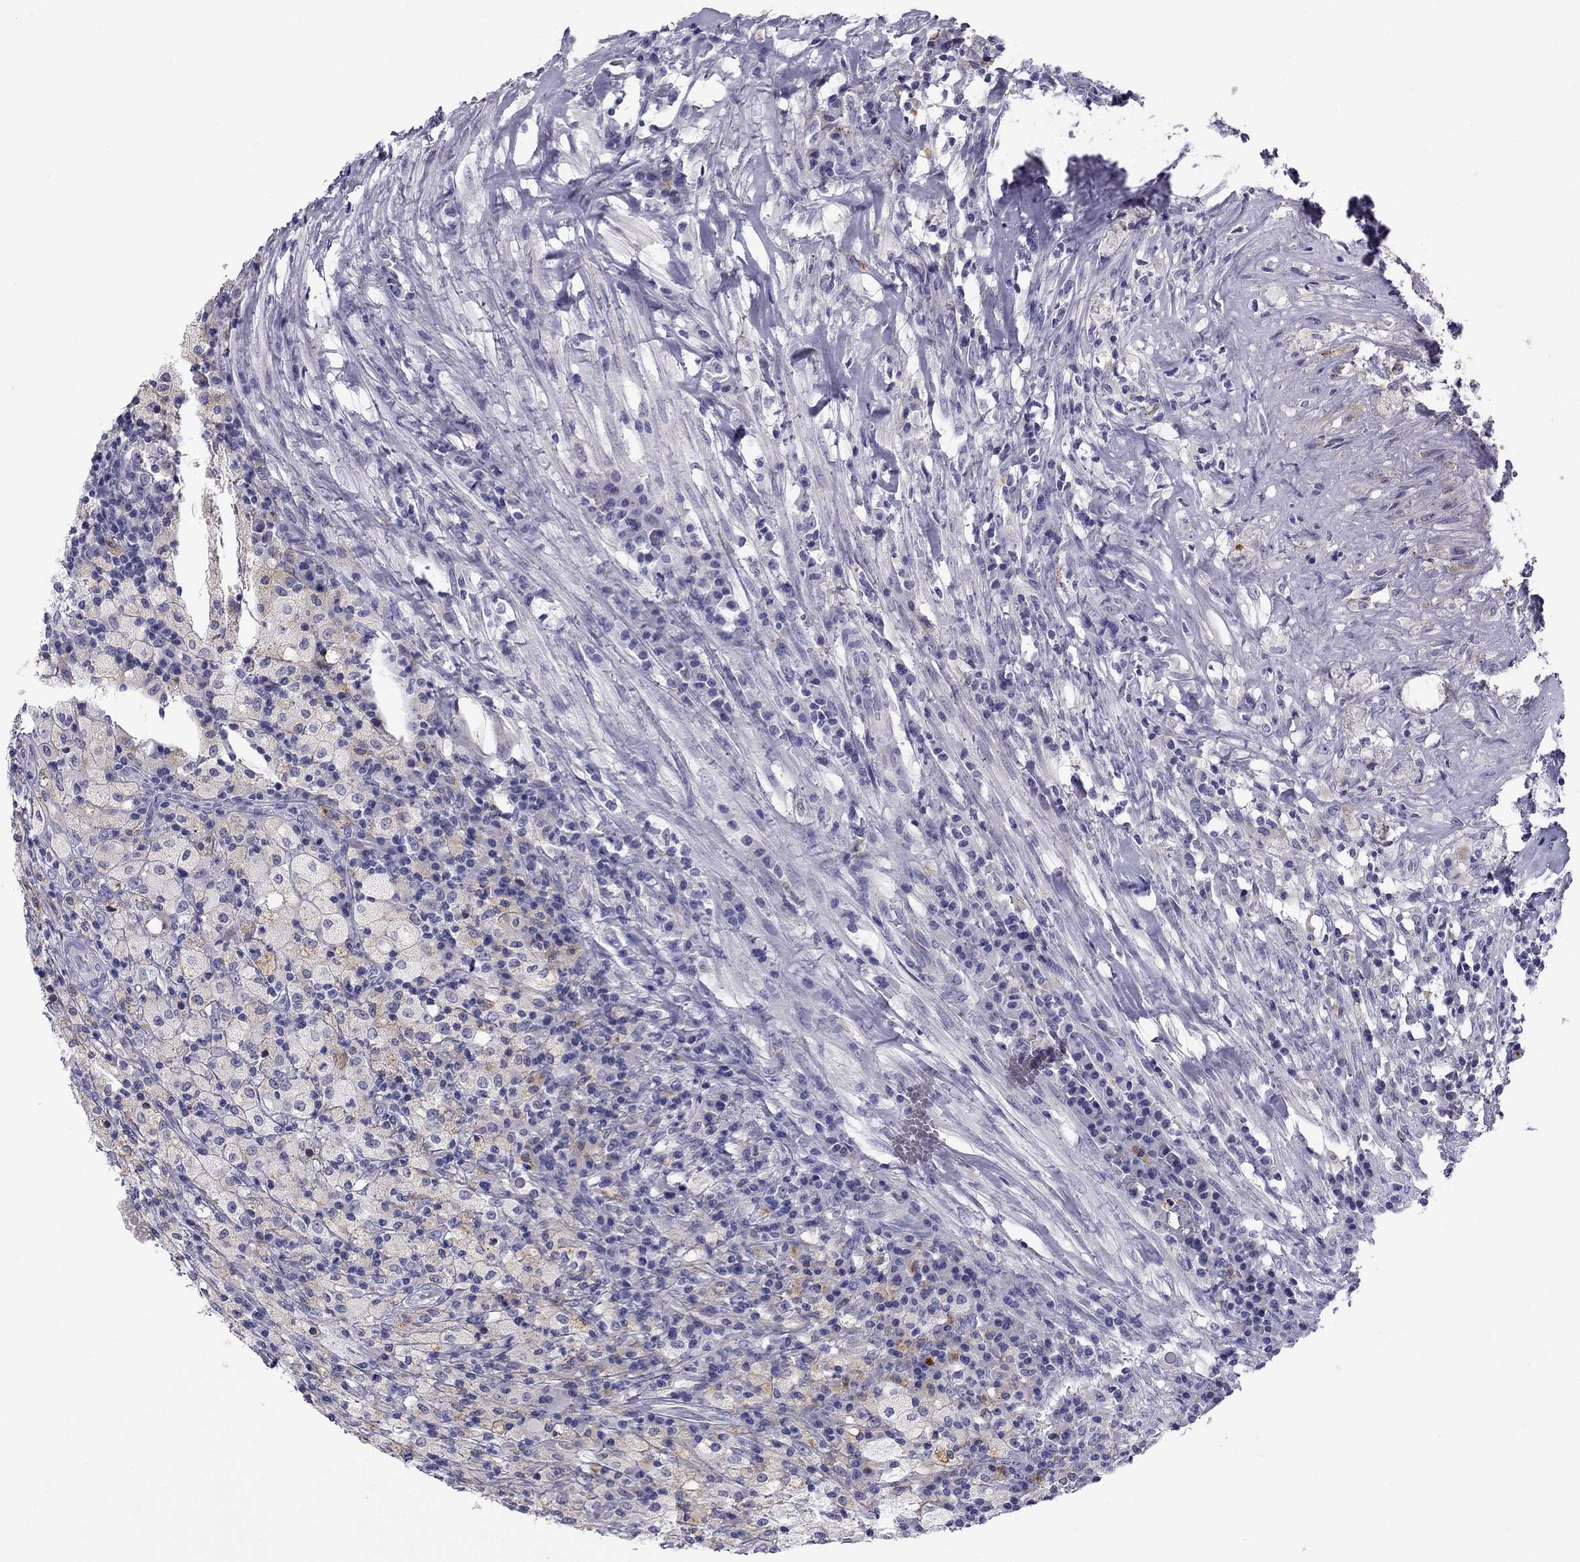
{"staining": {"intensity": "weak", "quantity": "<25%", "location": "cytoplasmic/membranous"}, "tissue": "testis cancer", "cell_type": "Tumor cells", "image_type": "cancer", "snomed": [{"axis": "morphology", "description": "Necrosis, NOS"}, {"axis": "morphology", "description": "Carcinoma, Embryonal, NOS"}, {"axis": "topography", "description": "Testis"}], "caption": "A histopathology image of human embryonal carcinoma (testis) is negative for staining in tumor cells.", "gene": "CLPSL2", "patient": {"sex": "male", "age": 19}}